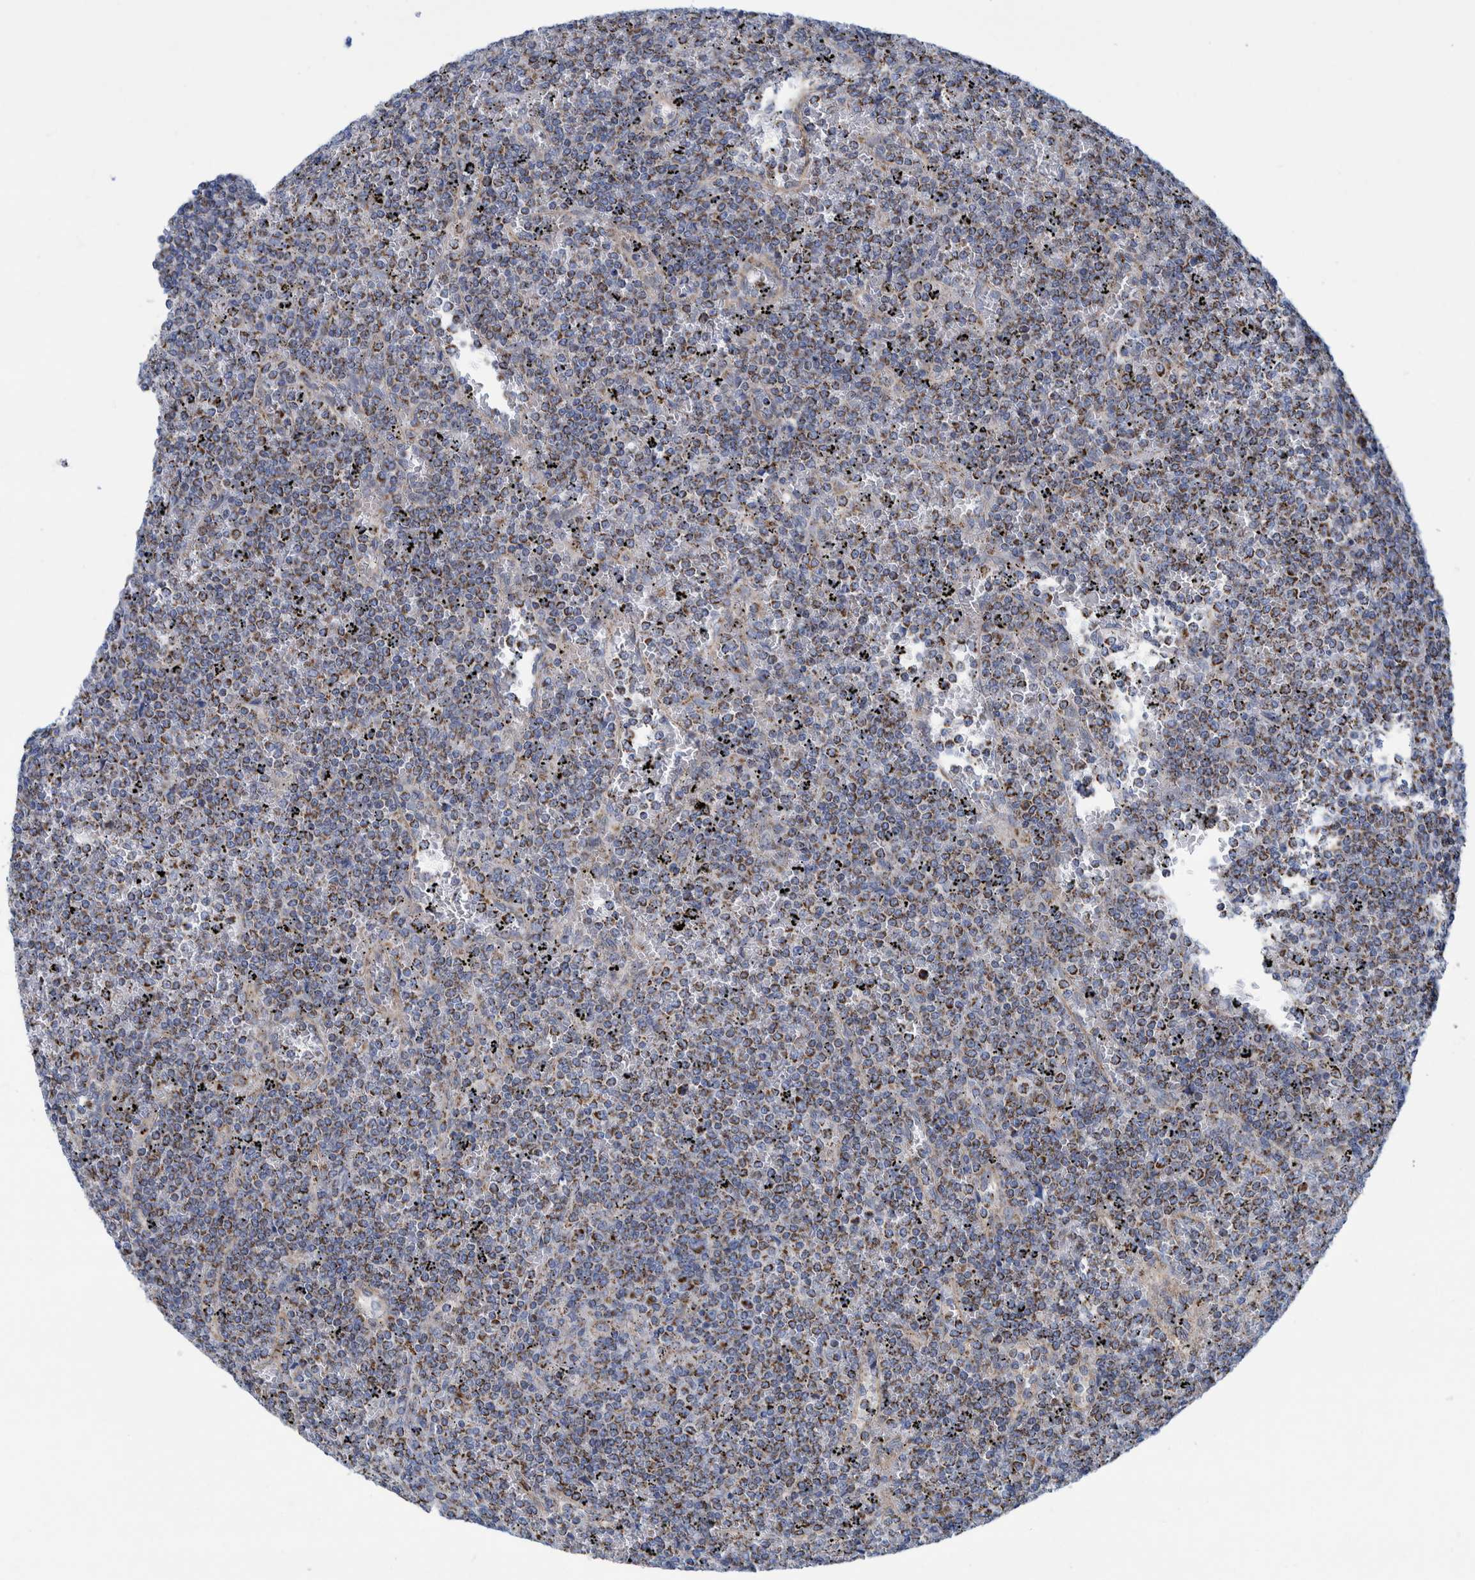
{"staining": {"intensity": "weak", "quantity": ">75%", "location": "cytoplasmic/membranous"}, "tissue": "lymphoma", "cell_type": "Tumor cells", "image_type": "cancer", "snomed": [{"axis": "morphology", "description": "Malignant lymphoma, non-Hodgkin's type, Low grade"}, {"axis": "topography", "description": "Spleen"}], "caption": "Tumor cells reveal low levels of weak cytoplasmic/membranous positivity in approximately >75% of cells in lymphoma.", "gene": "MRPS7", "patient": {"sex": "female", "age": 19}}